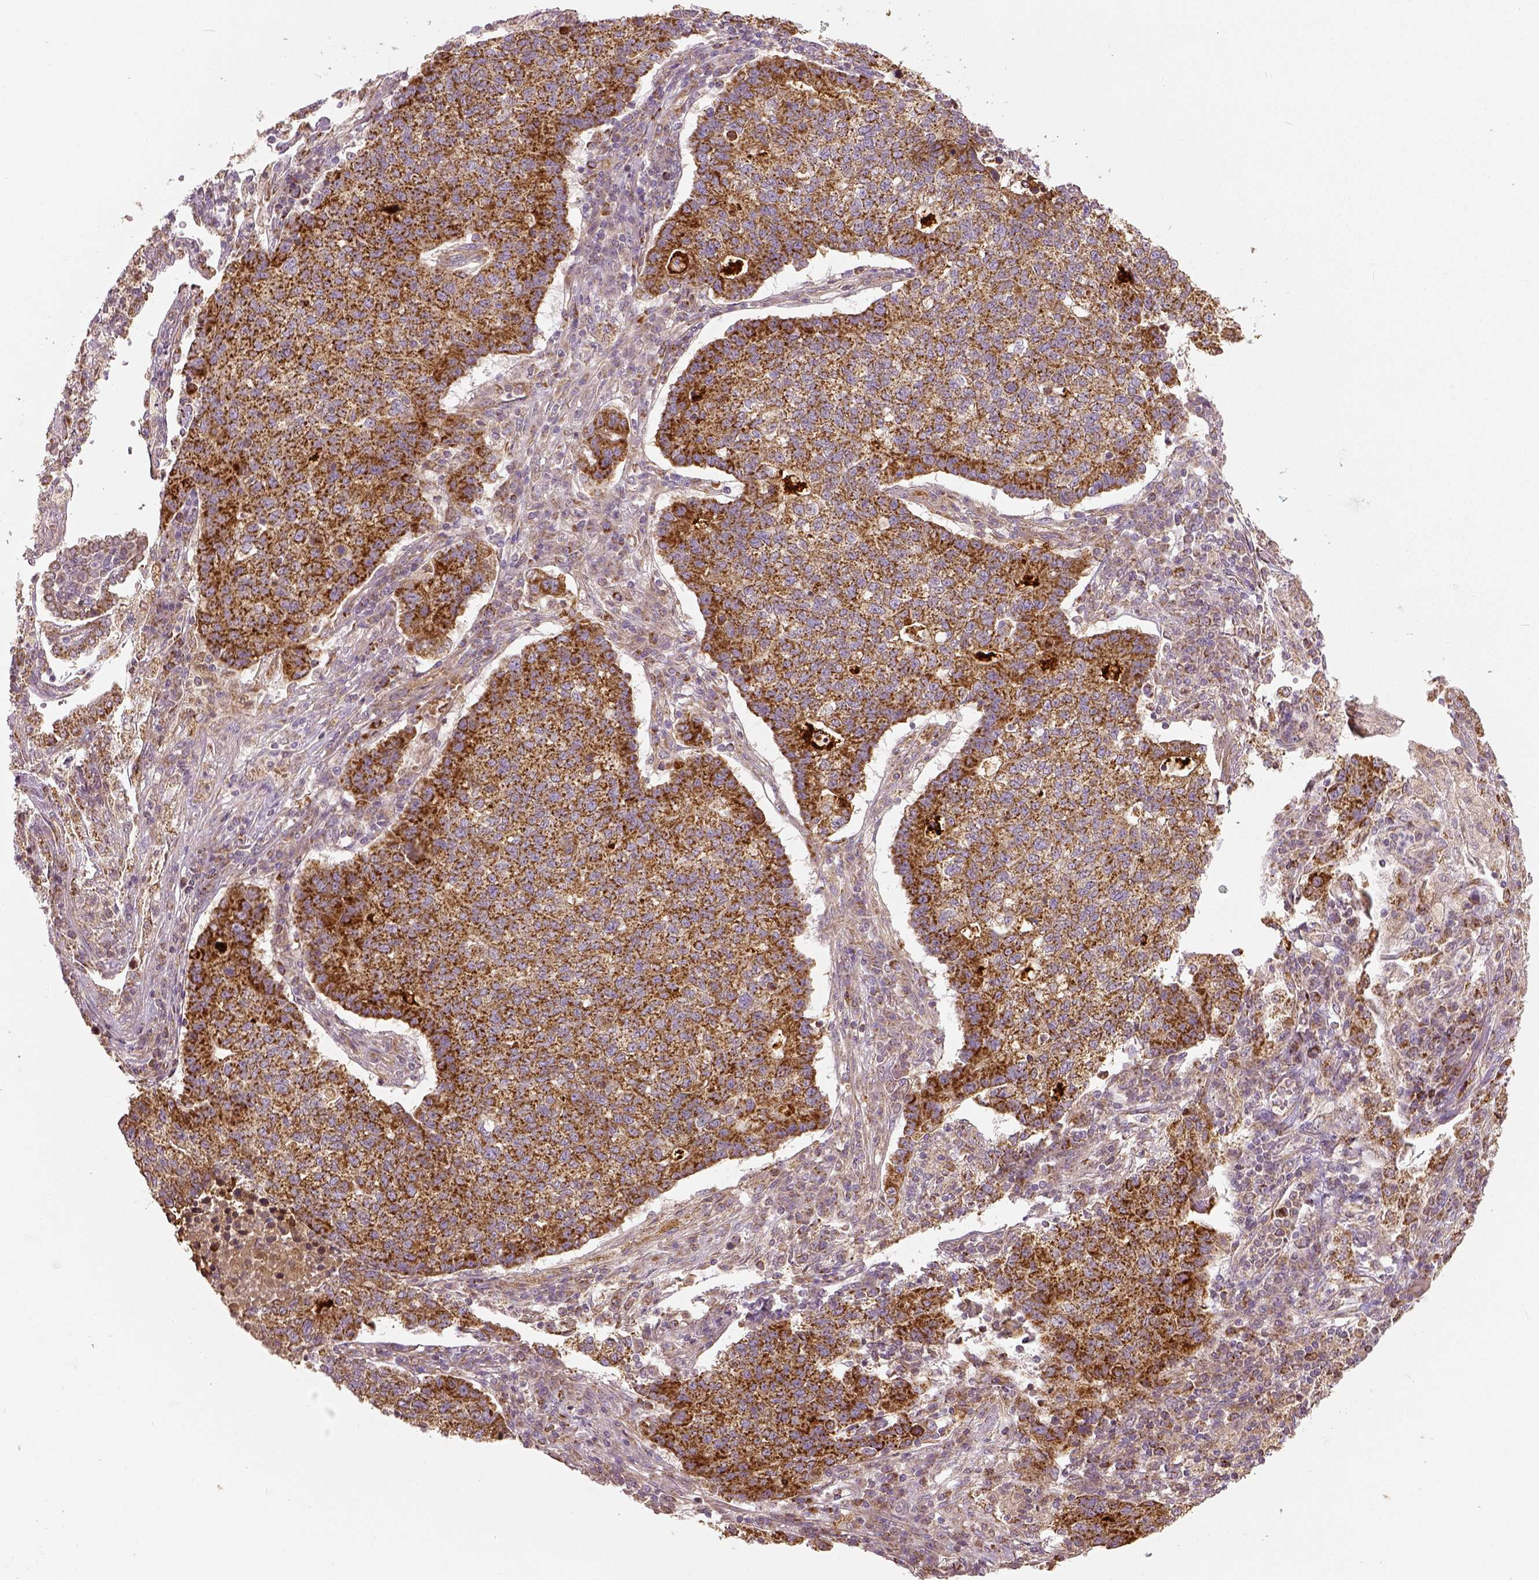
{"staining": {"intensity": "moderate", "quantity": ">75%", "location": "cytoplasmic/membranous"}, "tissue": "lung cancer", "cell_type": "Tumor cells", "image_type": "cancer", "snomed": [{"axis": "morphology", "description": "Adenocarcinoma, NOS"}, {"axis": "topography", "description": "Lung"}], "caption": "Human lung cancer (adenocarcinoma) stained for a protein (brown) reveals moderate cytoplasmic/membranous positive positivity in approximately >75% of tumor cells.", "gene": "PGAM5", "patient": {"sex": "male", "age": 57}}